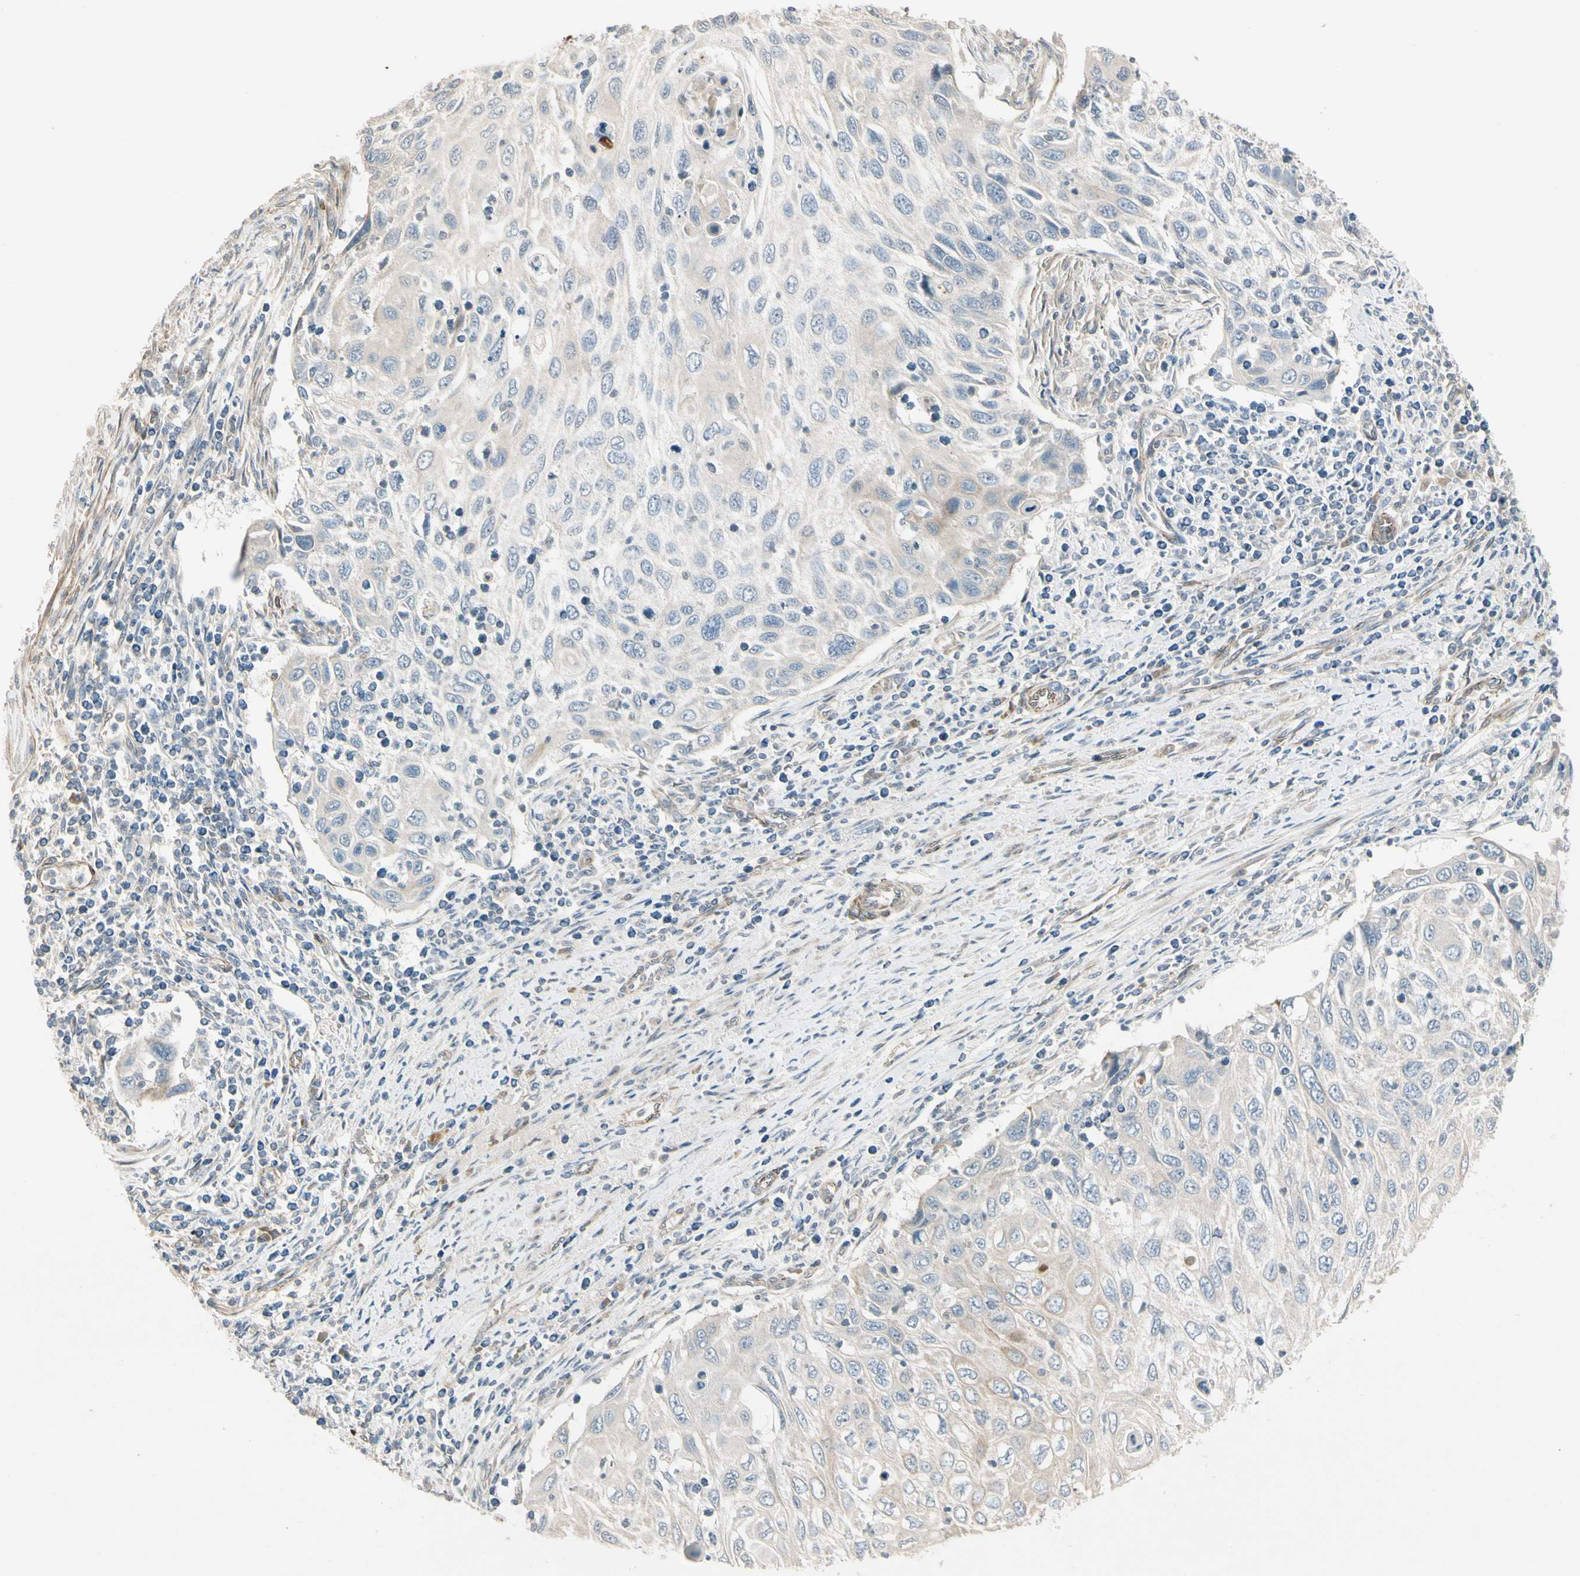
{"staining": {"intensity": "negative", "quantity": "none", "location": "none"}, "tissue": "cervical cancer", "cell_type": "Tumor cells", "image_type": "cancer", "snomed": [{"axis": "morphology", "description": "Squamous cell carcinoma, NOS"}, {"axis": "topography", "description": "Cervix"}], "caption": "Immunohistochemical staining of squamous cell carcinoma (cervical) displays no significant staining in tumor cells.", "gene": "PPP3CB", "patient": {"sex": "female", "age": 70}}